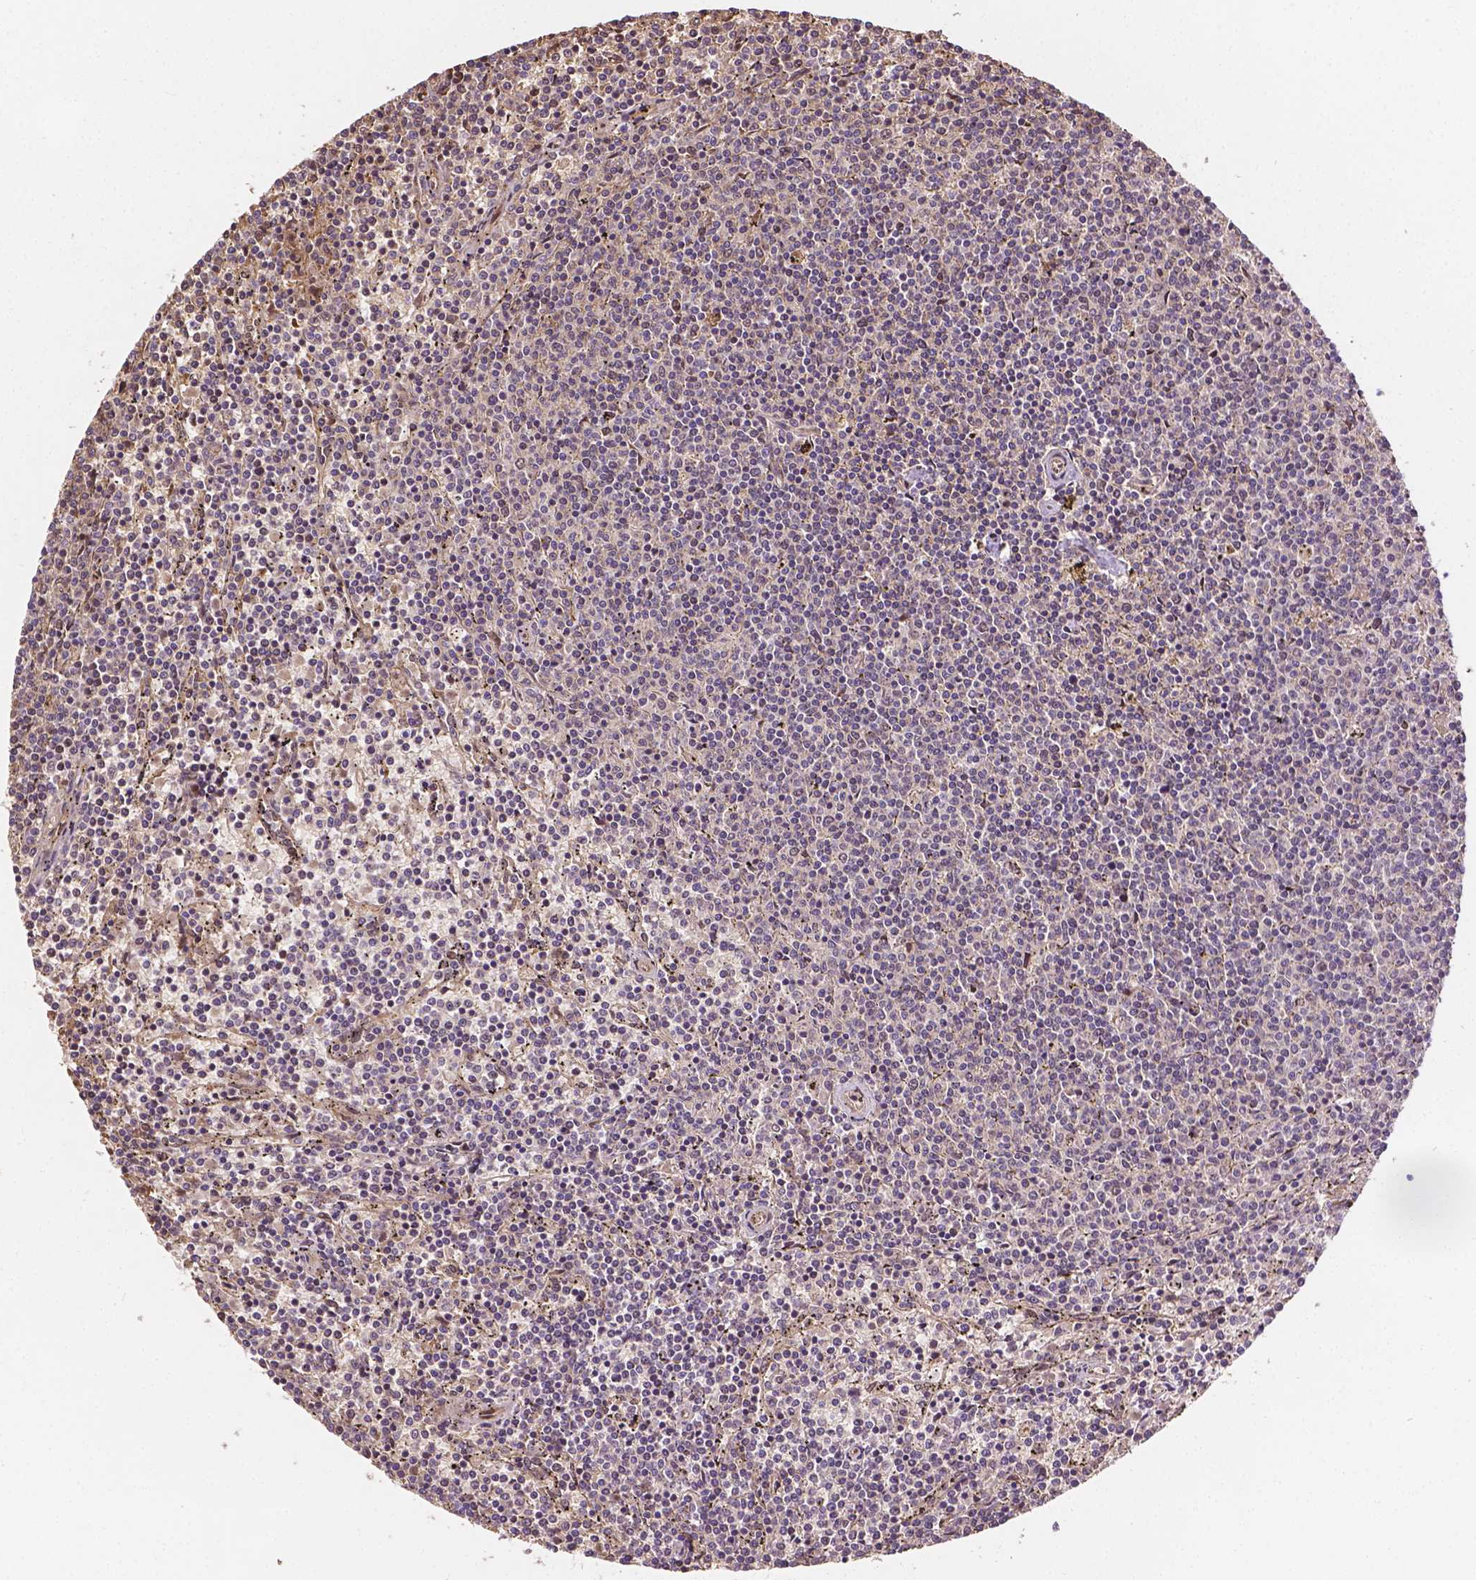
{"staining": {"intensity": "negative", "quantity": "none", "location": "none"}, "tissue": "lymphoma", "cell_type": "Tumor cells", "image_type": "cancer", "snomed": [{"axis": "morphology", "description": "Malignant lymphoma, non-Hodgkin's type, Low grade"}, {"axis": "topography", "description": "Spleen"}], "caption": "High power microscopy photomicrograph of an IHC photomicrograph of lymphoma, revealing no significant positivity in tumor cells.", "gene": "YAP1", "patient": {"sex": "female", "age": 50}}